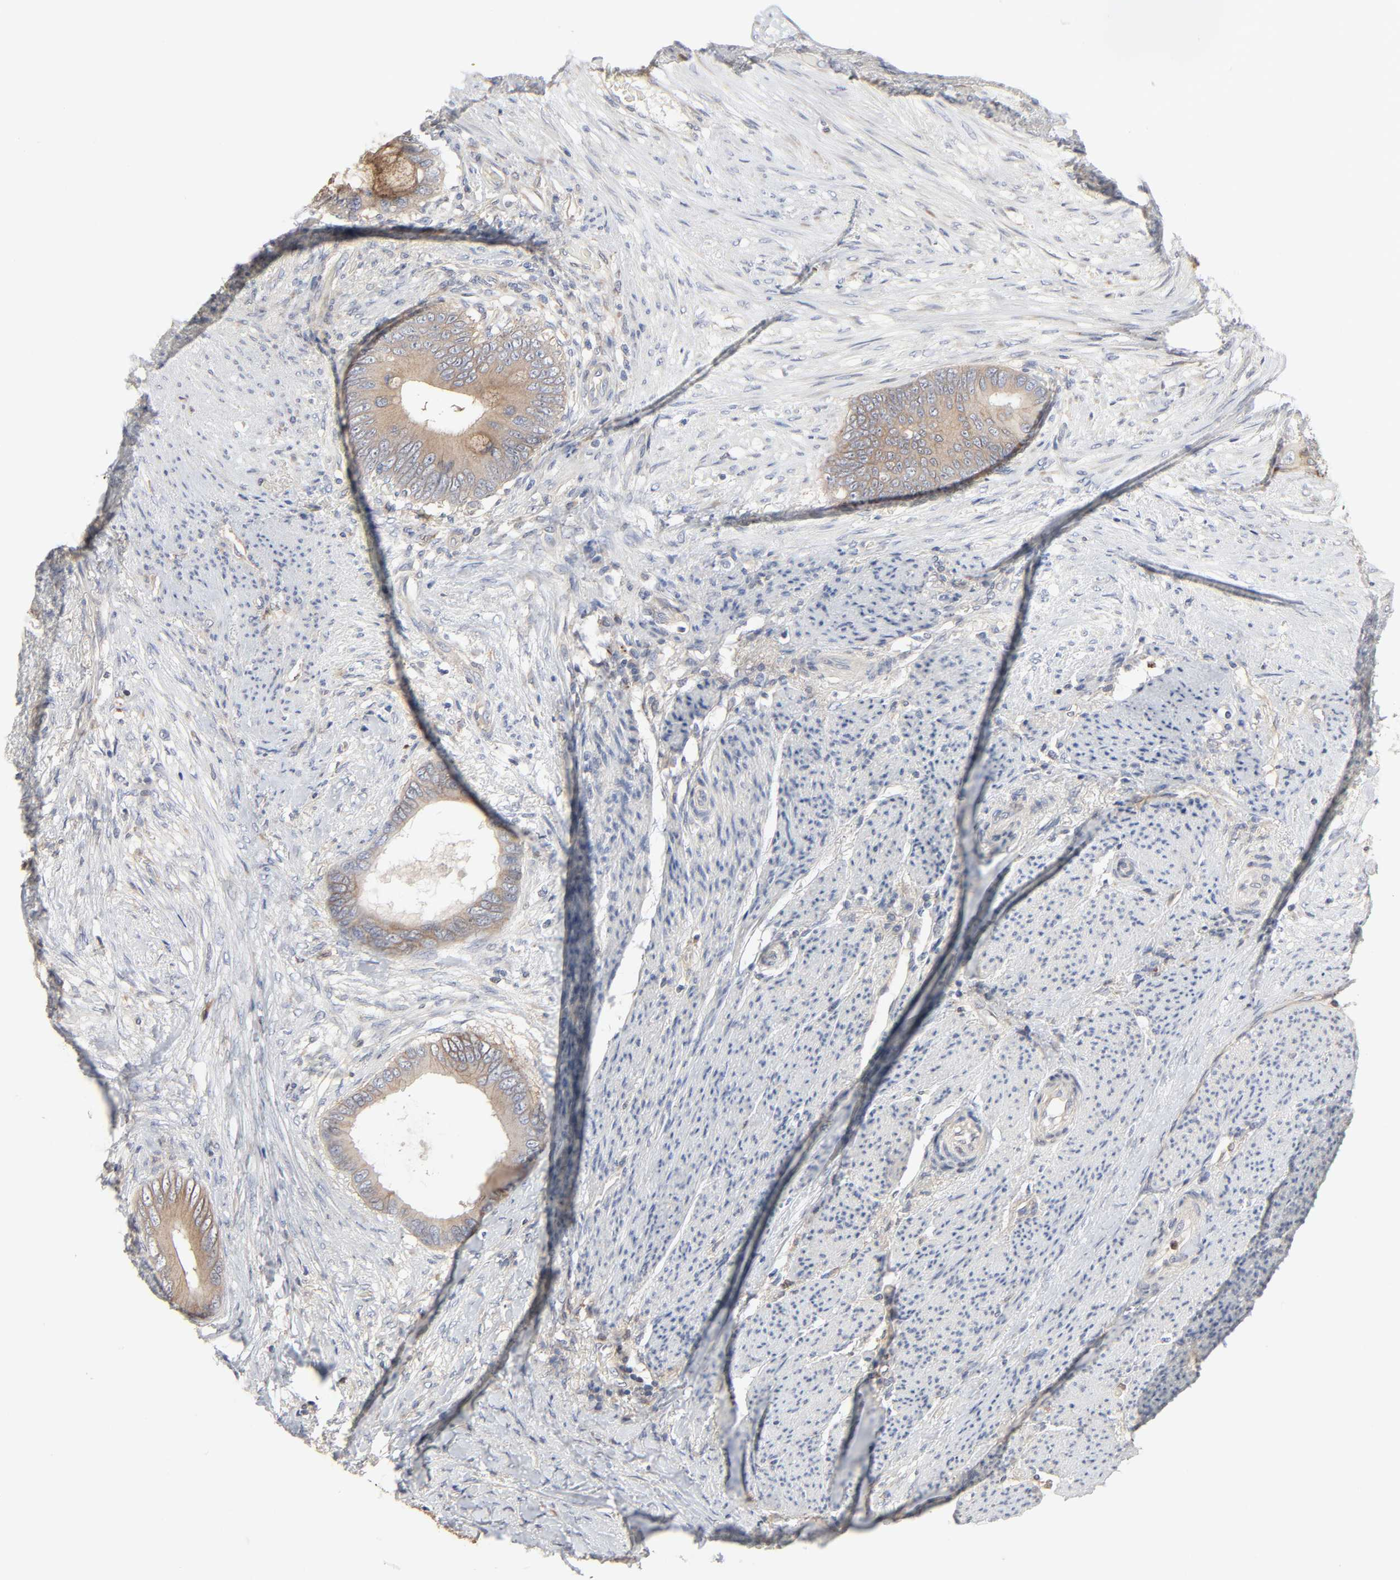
{"staining": {"intensity": "moderate", "quantity": ">75%", "location": "cytoplasmic/membranous"}, "tissue": "colorectal cancer", "cell_type": "Tumor cells", "image_type": "cancer", "snomed": [{"axis": "morphology", "description": "Normal tissue, NOS"}, {"axis": "morphology", "description": "Adenocarcinoma, NOS"}, {"axis": "topography", "description": "Rectum"}, {"axis": "topography", "description": "Peripheral nerve tissue"}], "caption": "Protein expression analysis of human adenocarcinoma (colorectal) reveals moderate cytoplasmic/membranous staining in about >75% of tumor cells.", "gene": "NDRG2", "patient": {"sex": "female", "age": 77}}